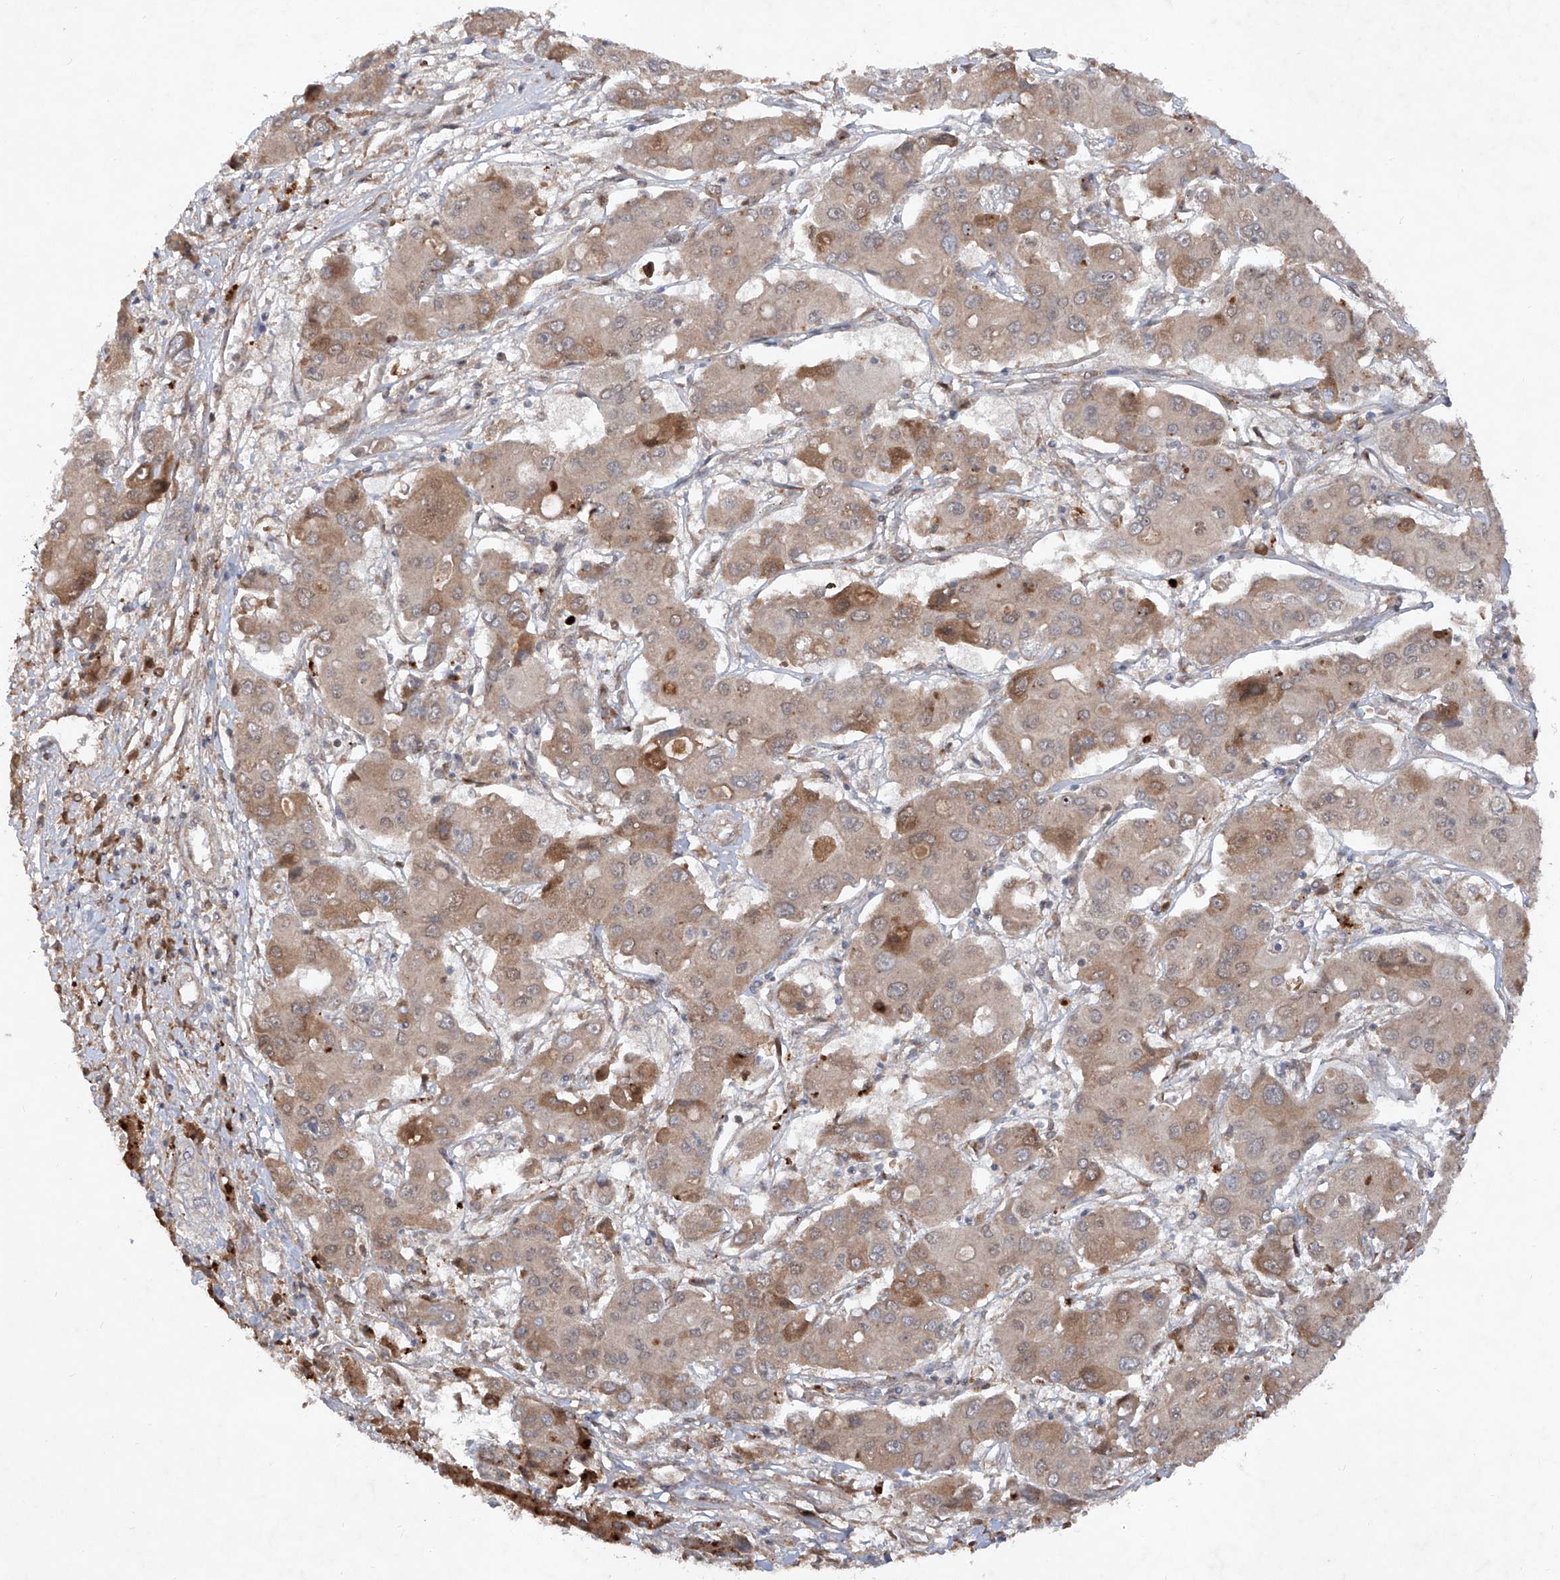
{"staining": {"intensity": "moderate", "quantity": "<25%", "location": "cytoplasmic/membranous"}, "tissue": "liver cancer", "cell_type": "Tumor cells", "image_type": "cancer", "snomed": [{"axis": "morphology", "description": "Cholangiocarcinoma"}, {"axis": "topography", "description": "Liver"}], "caption": "IHC of liver cancer (cholangiocarcinoma) demonstrates low levels of moderate cytoplasmic/membranous positivity in approximately <25% of tumor cells. (DAB IHC, brown staining for protein, blue staining for nuclei).", "gene": "FAM135A", "patient": {"sex": "male", "age": 67}}